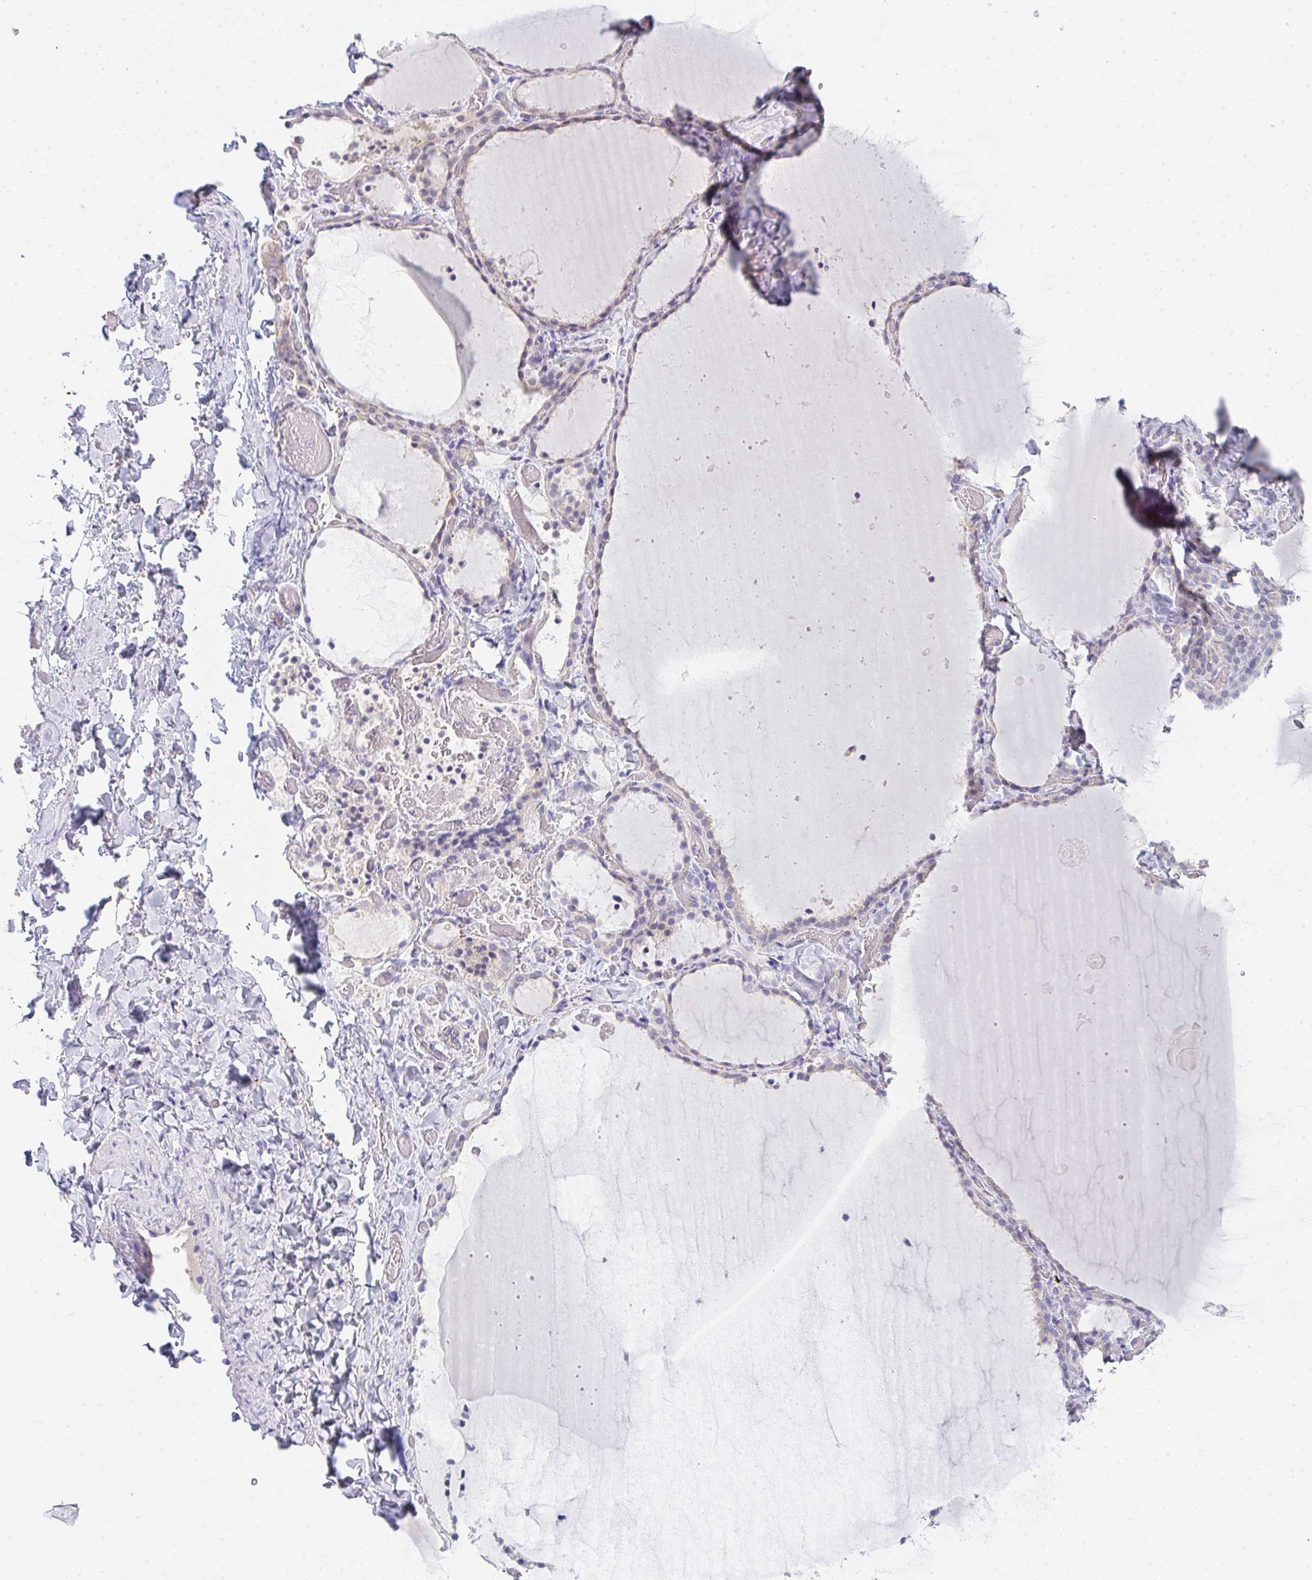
{"staining": {"intensity": "negative", "quantity": "none", "location": "none"}, "tissue": "thyroid gland", "cell_type": "Glandular cells", "image_type": "normal", "snomed": [{"axis": "morphology", "description": "Normal tissue, NOS"}, {"axis": "topography", "description": "Thyroid gland"}], "caption": "Thyroid gland stained for a protein using immunohistochemistry (IHC) exhibits no expression glandular cells.", "gene": "CACNA1S", "patient": {"sex": "female", "age": 22}}